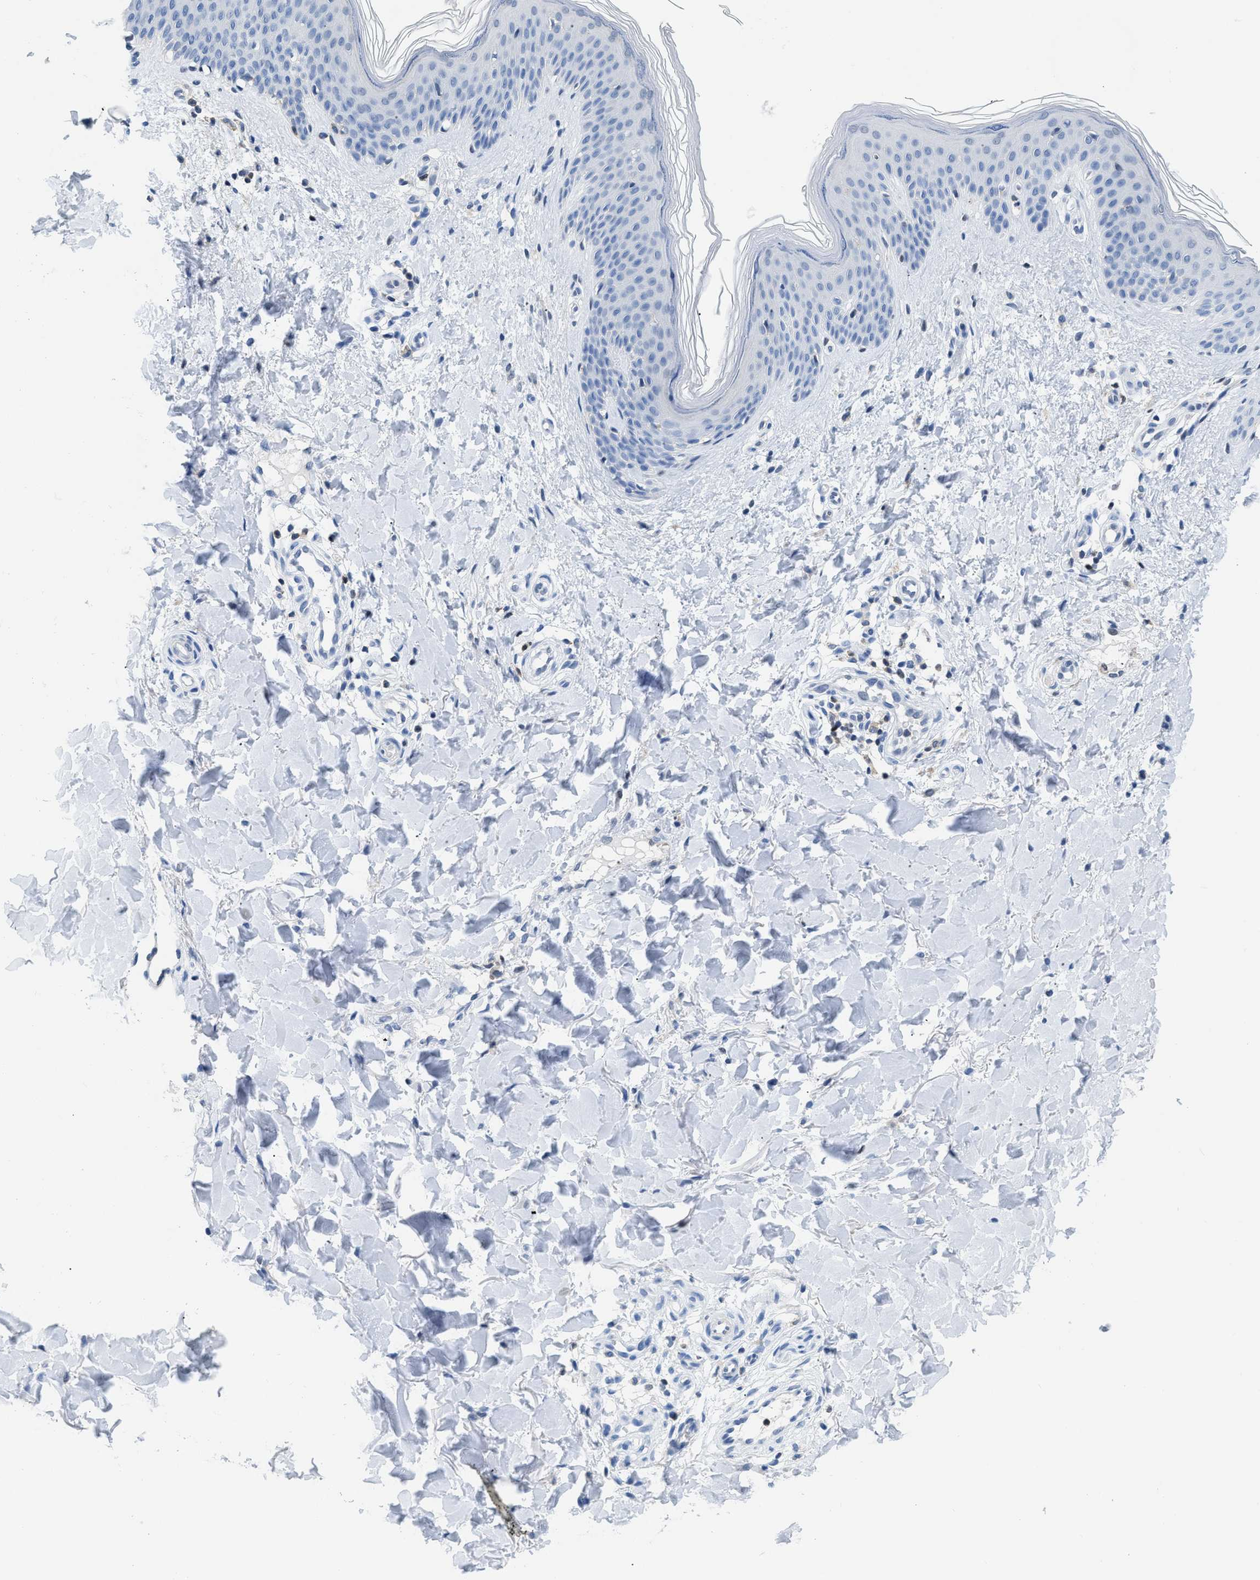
{"staining": {"intensity": "negative", "quantity": "none", "location": "none"}, "tissue": "skin", "cell_type": "Fibroblasts", "image_type": "normal", "snomed": [{"axis": "morphology", "description": "Normal tissue, NOS"}, {"axis": "topography", "description": "Skin"}], "caption": "The photomicrograph demonstrates no significant expression in fibroblasts of skin. (DAB immunohistochemistry, high magnification).", "gene": "NFATC2", "patient": {"sex": "male", "age": 41}}